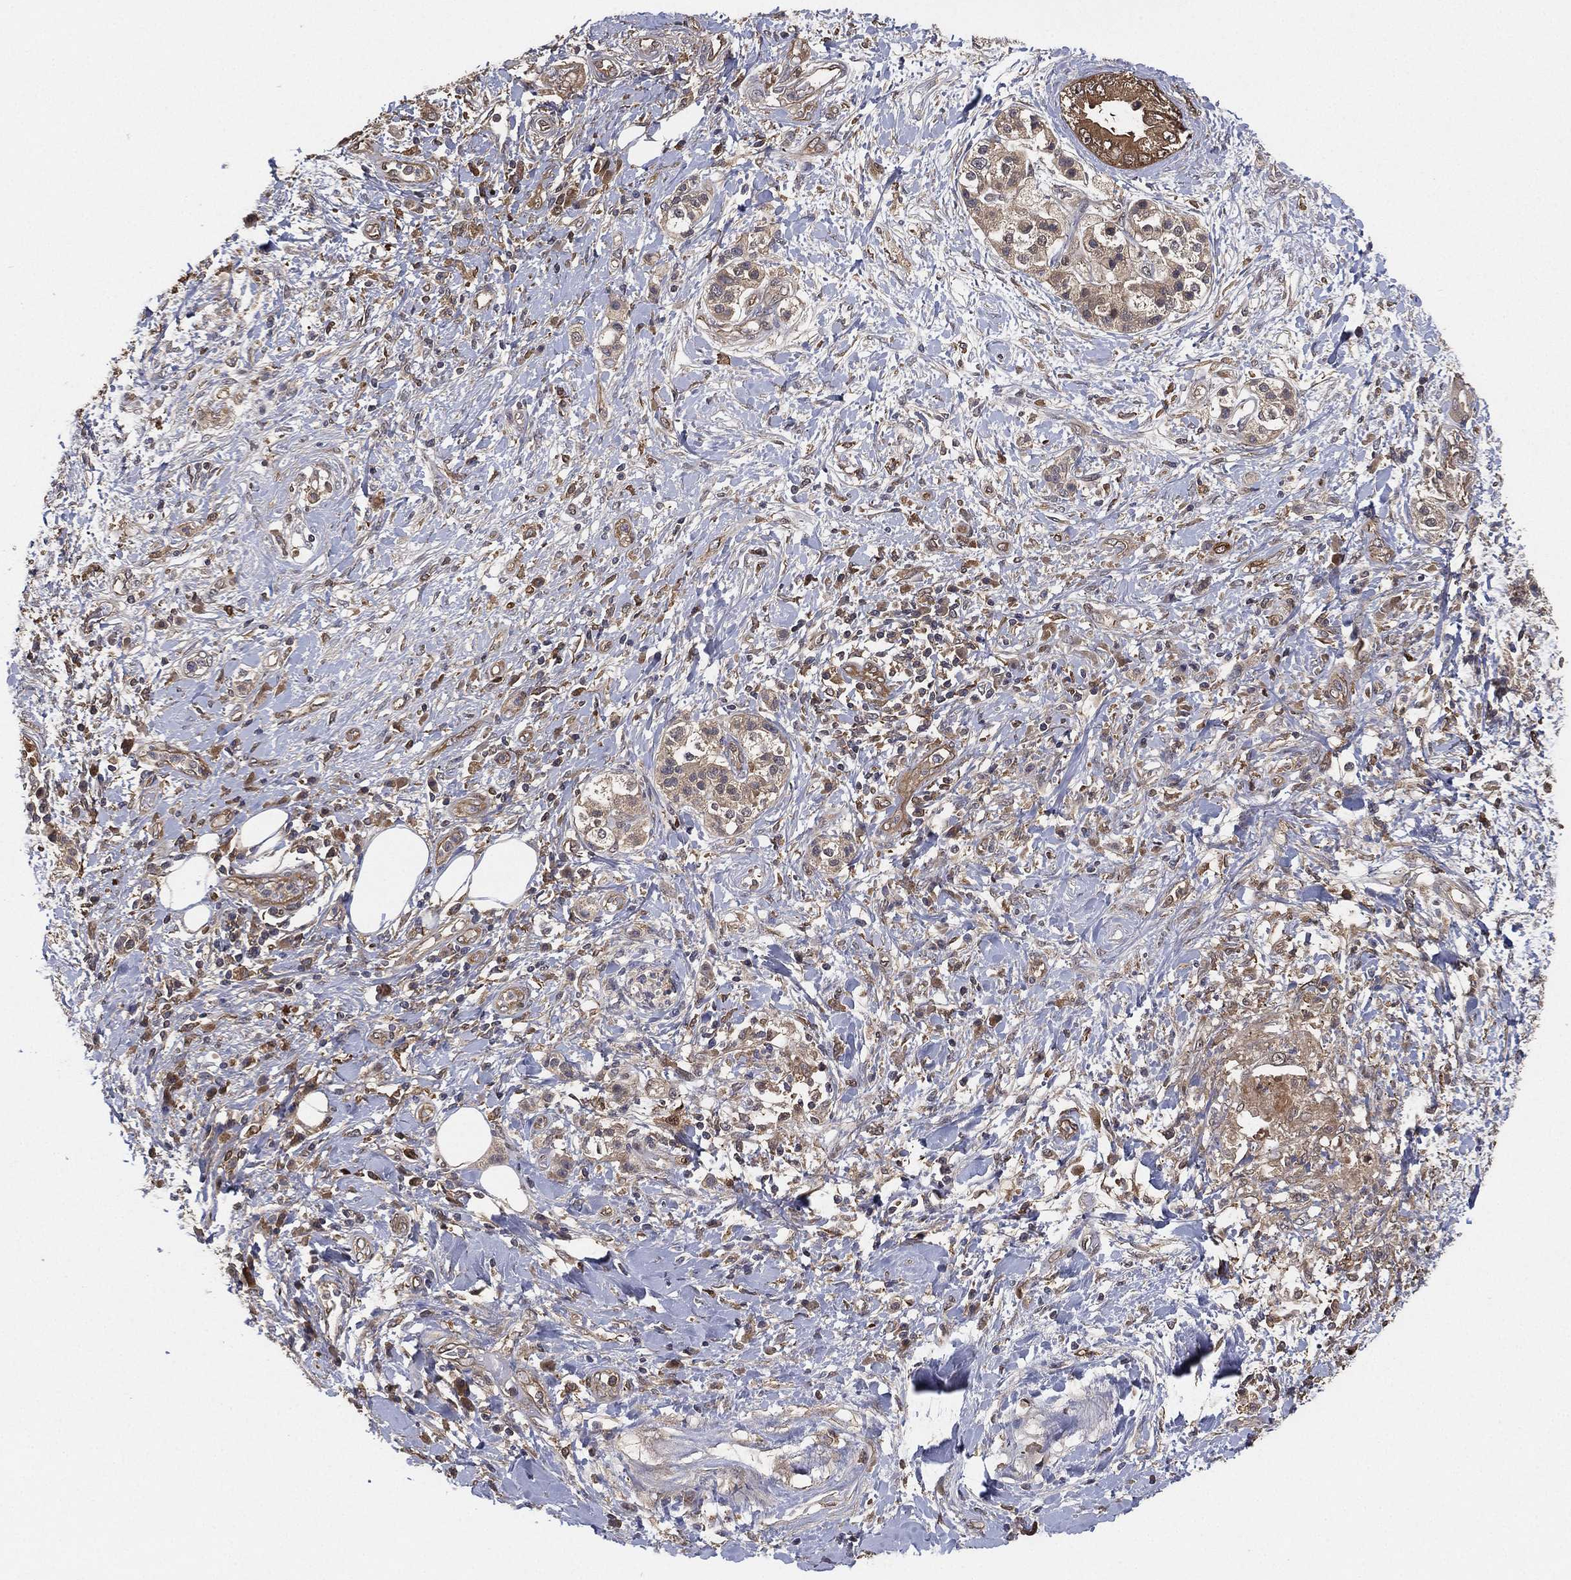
{"staining": {"intensity": "moderate", "quantity": "<25%", "location": "cytoplasmic/membranous"}, "tissue": "pancreatic cancer", "cell_type": "Tumor cells", "image_type": "cancer", "snomed": [{"axis": "morphology", "description": "Adenocarcinoma, NOS"}, {"axis": "topography", "description": "Pancreas"}], "caption": "Pancreatic cancer (adenocarcinoma) was stained to show a protein in brown. There is low levels of moderate cytoplasmic/membranous positivity in approximately <25% of tumor cells. The protein of interest is shown in brown color, while the nuclei are stained blue.", "gene": "PSMG4", "patient": {"sex": "female", "age": 56}}